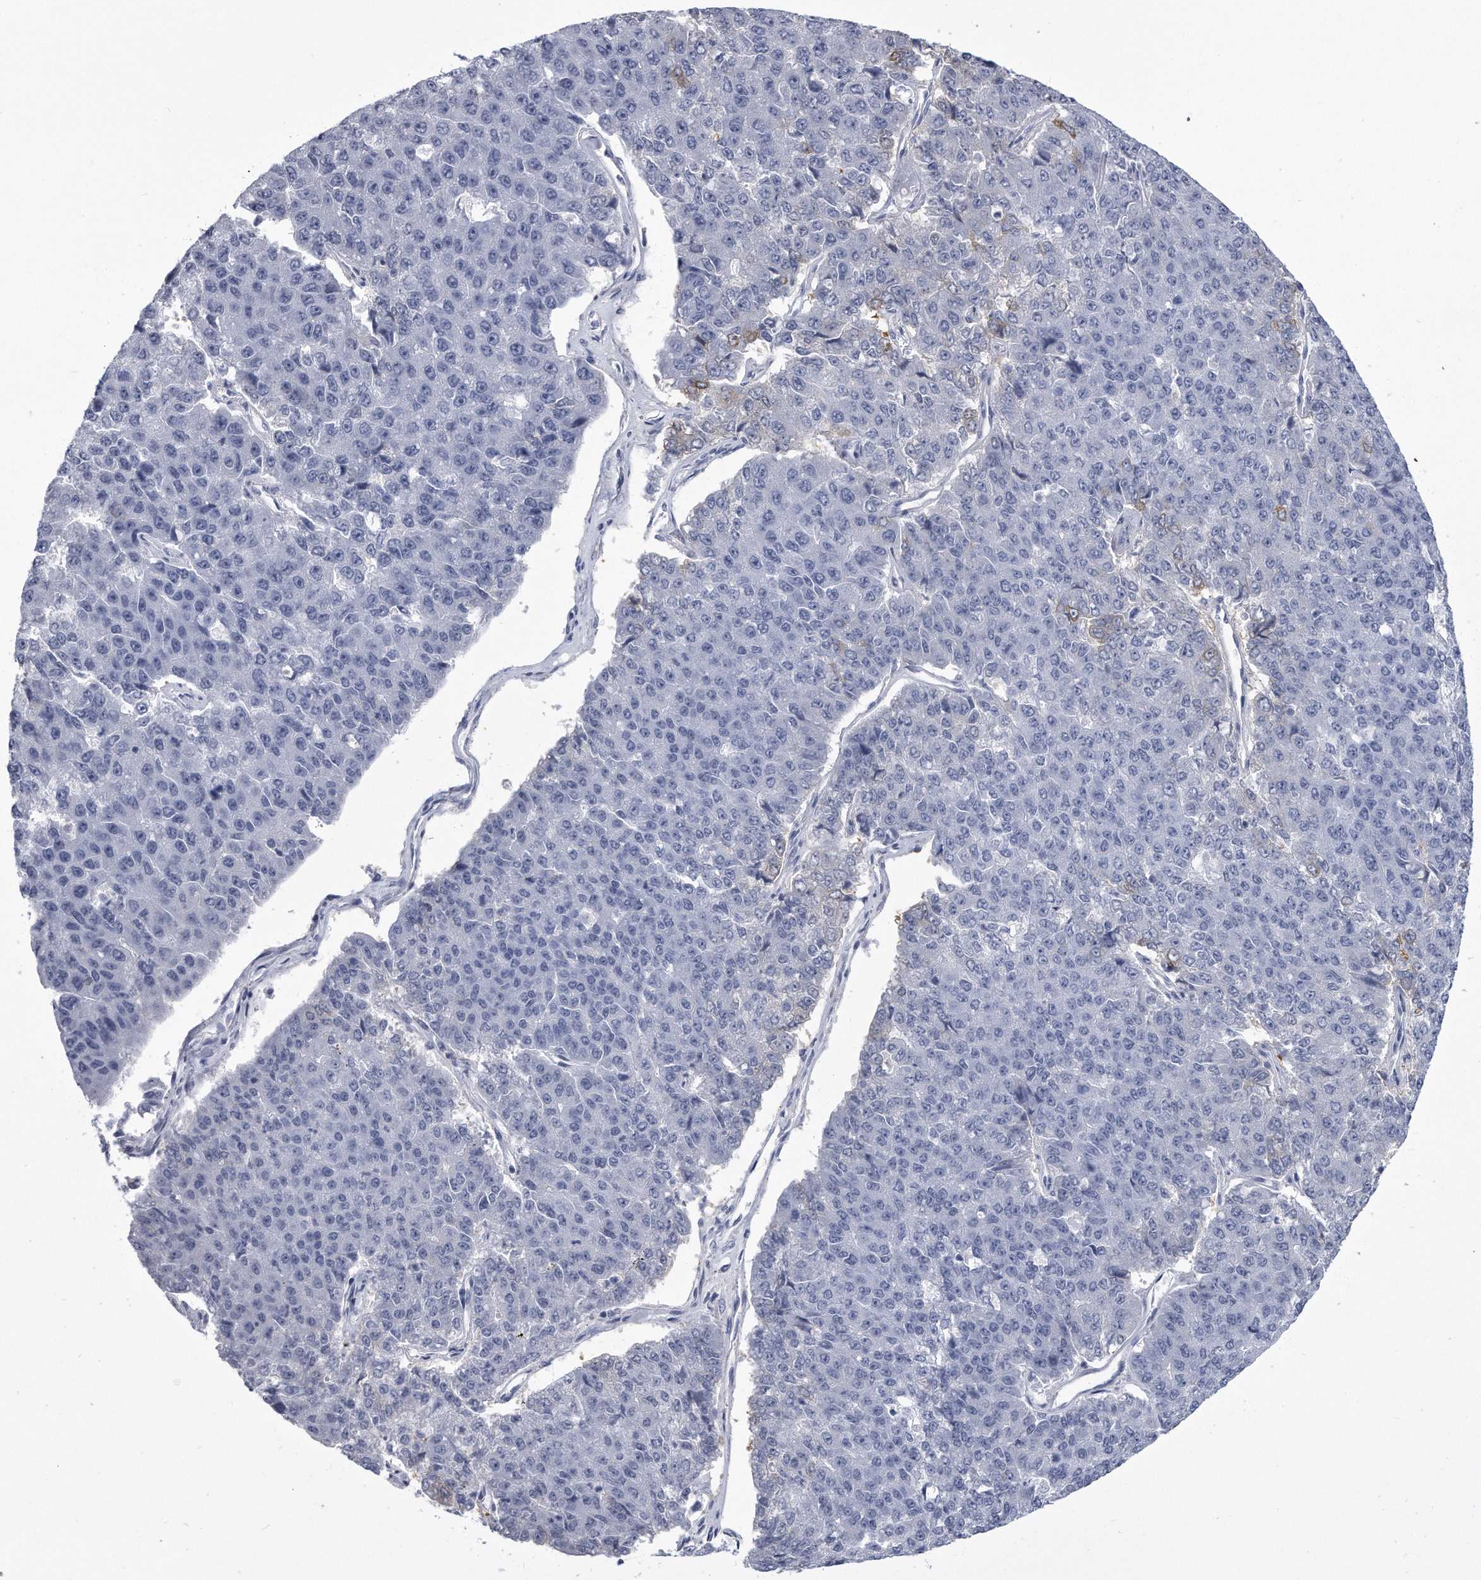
{"staining": {"intensity": "negative", "quantity": "none", "location": "none"}, "tissue": "pancreatic cancer", "cell_type": "Tumor cells", "image_type": "cancer", "snomed": [{"axis": "morphology", "description": "Adenocarcinoma, NOS"}, {"axis": "topography", "description": "Pancreas"}], "caption": "DAB (3,3'-diaminobenzidine) immunohistochemical staining of pancreatic adenocarcinoma demonstrates no significant positivity in tumor cells. (DAB (3,3'-diaminobenzidine) immunohistochemistry (IHC) visualized using brightfield microscopy, high magnification).", "gene": "PYGB", "patient": {"sex": "male", "age": 50}}